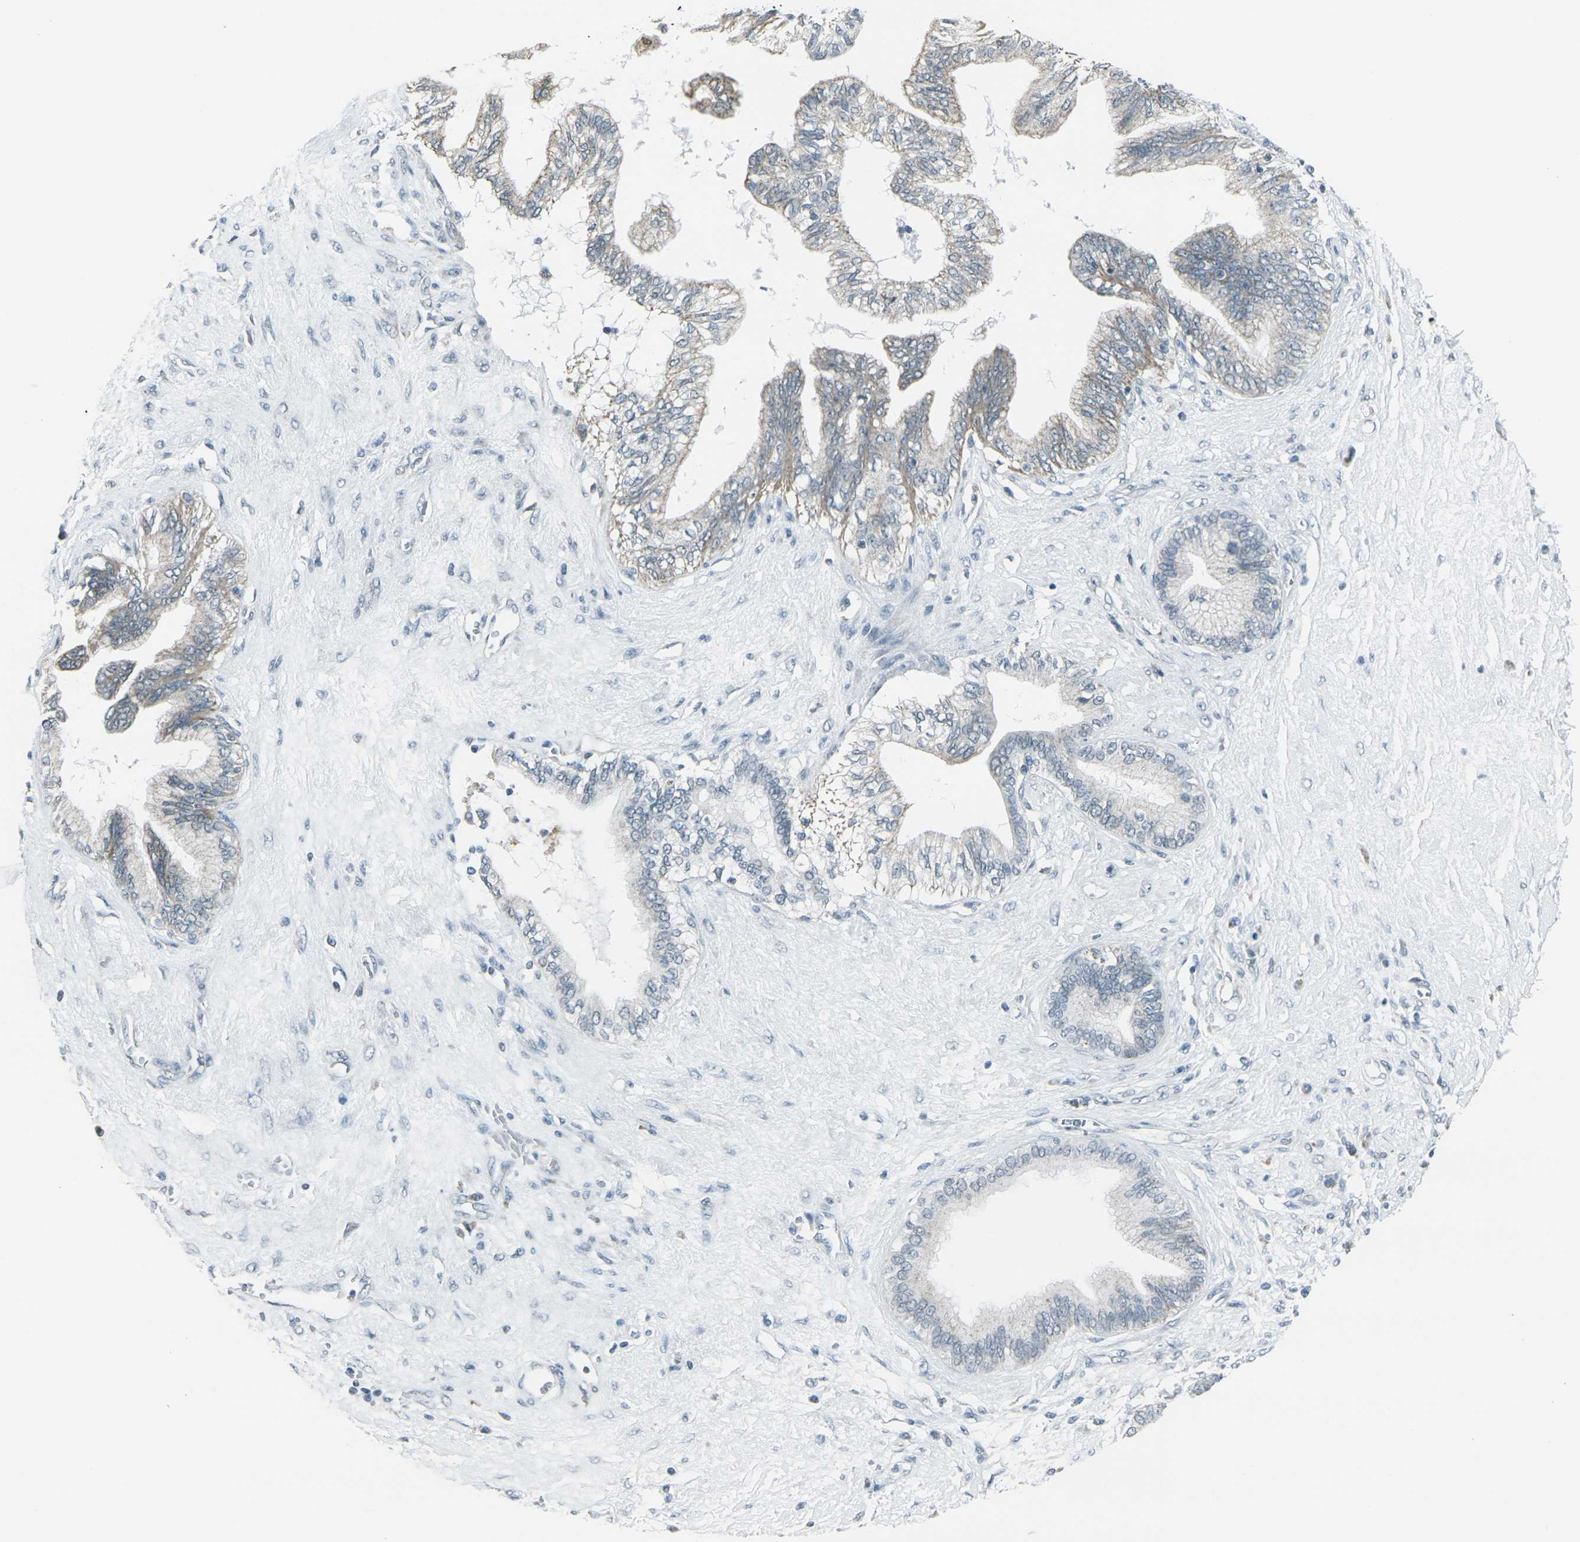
{"staining": {"intensity": "weak", "quantity": "<25%", "location": "cytoplasmic/membranous"}, "tissue": "pancreatic cancer", "cell_type": "Tumor cells", "image_type": "cancer", "snomed": [{"axis": "morphology", "description": "Adenocarcinoma, NOS"}, {"axis": "topography", "description": "Pancreas"}], "caption": "A high-resolution photomicrograph shows immunohistochemistry staining of pancreatic adenocarcinoma, which exhibits no significant staining in tumor cells.", "gene": "H2BC1", "patient": {"sex": "female", "age": 70}}